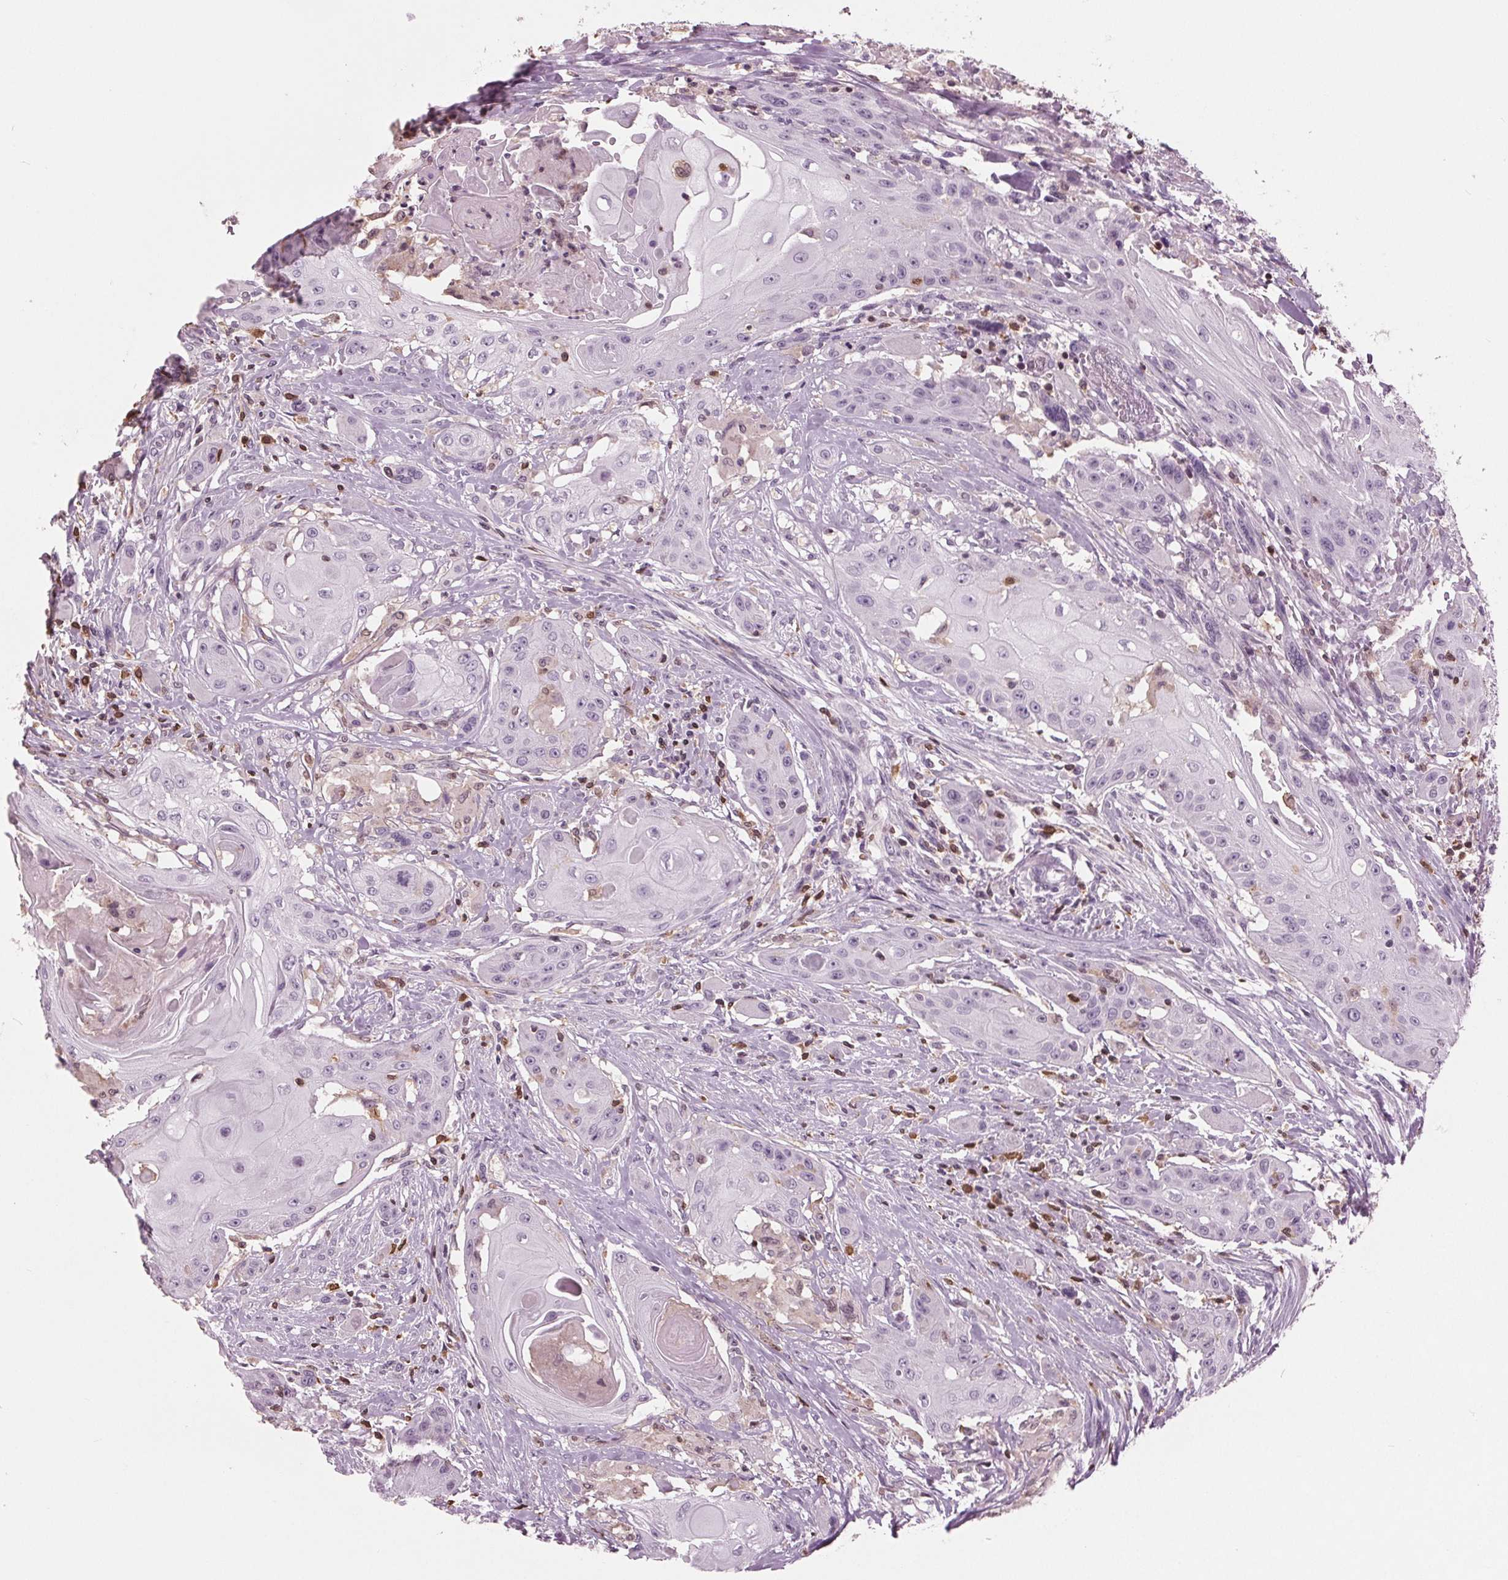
{"staining": {"intensity": "negative", "quantity": "none", "location": "none"}, "tissue": "head and neck cancer", "cell_type": "Tumor cells", "image_type": "cancer", "snomed": [{"axis": "morphology", "description": "Squamous cell carcinoma, NOS"}, {"axis": "topography", "description": "Oral tissue"}, {"axis": "topography", "description": "Head-Neck"}, {"axis": "topography", "description": "Neck, NOS"}], "caption": "Tumor cells show no significant protein expression in head and neck cancer (squamous cell carcinoma).", "gene": "BTLA", "patient": {"sex": "female", "age": 55}}